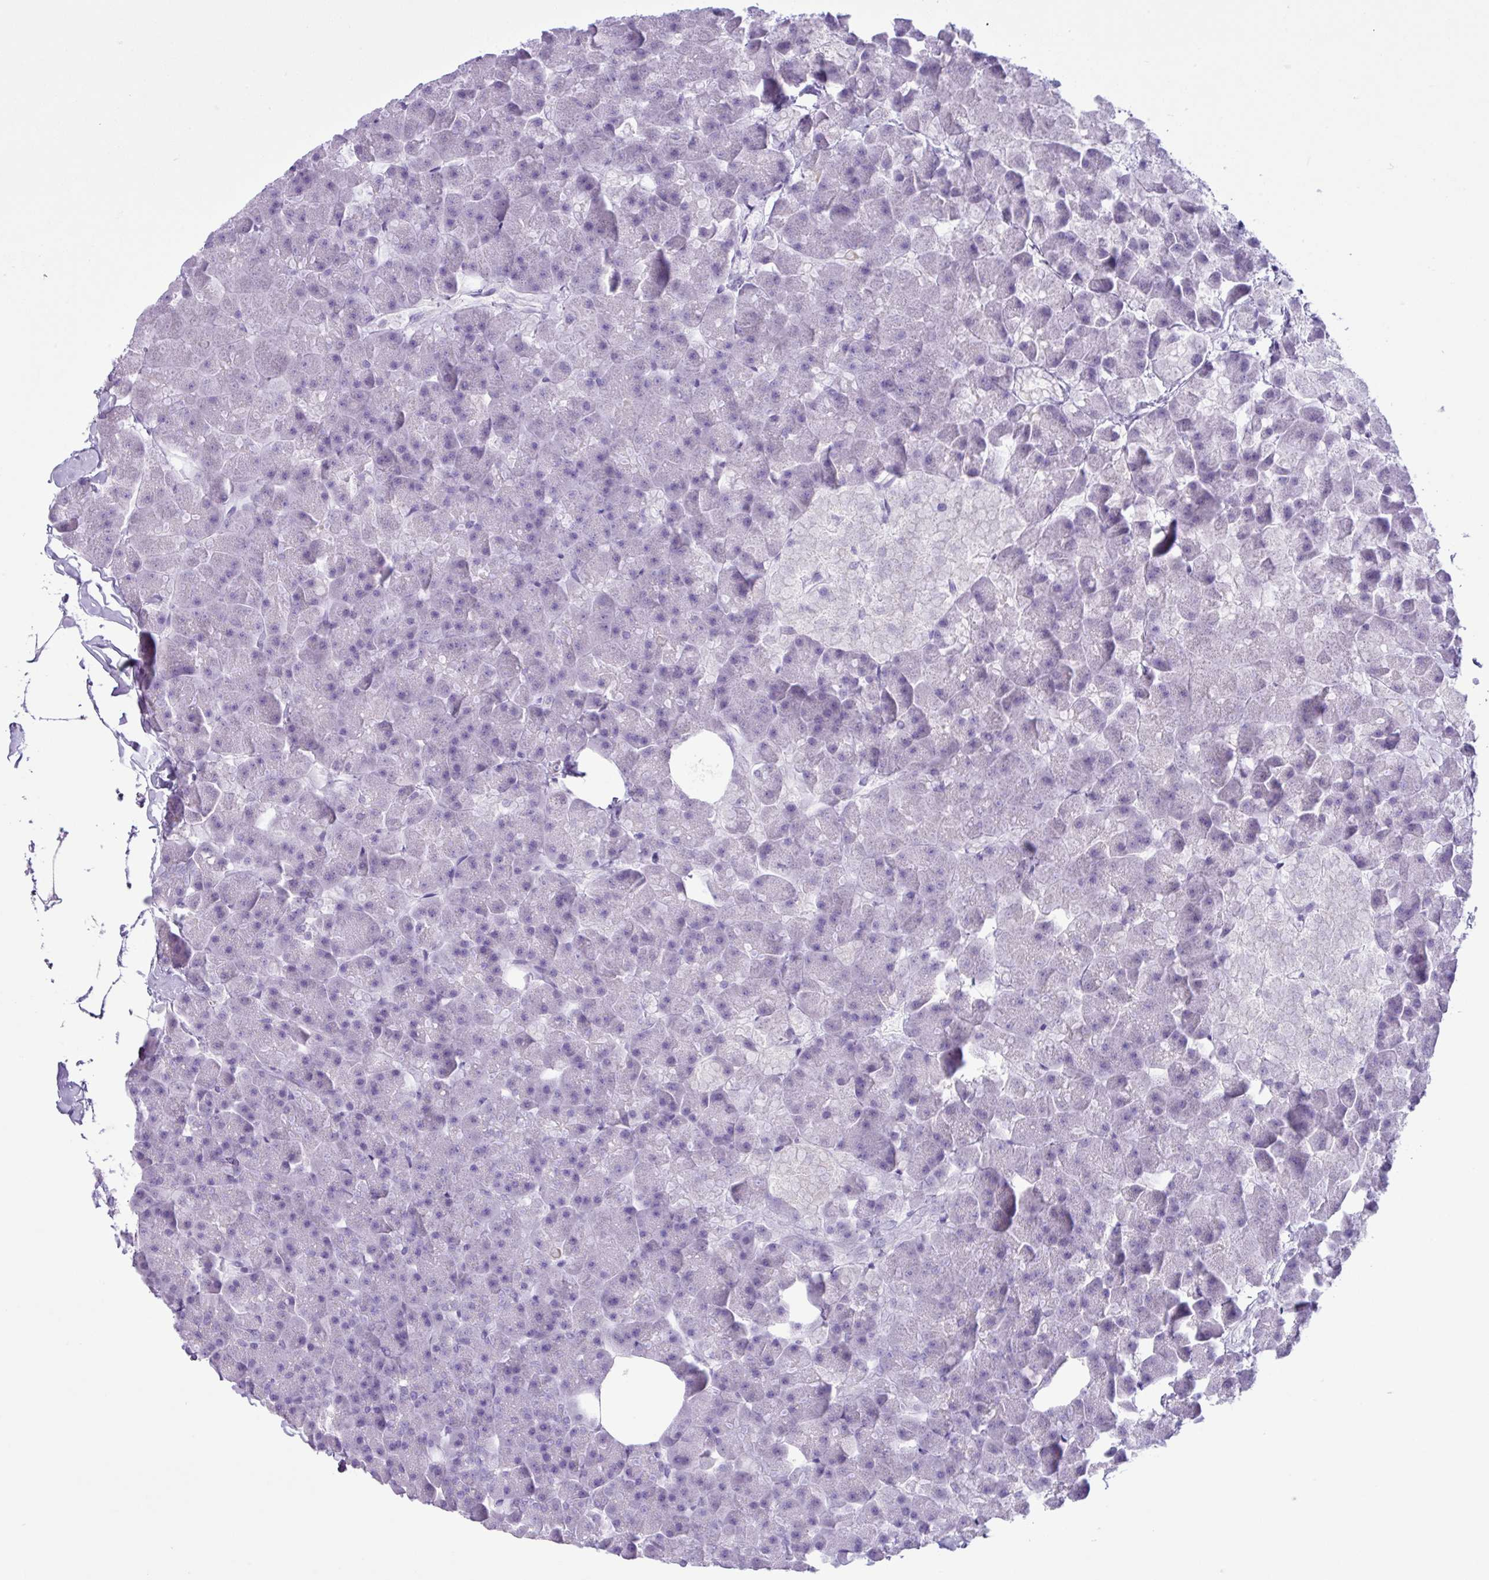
{"staining": {"intensity": "negative", "quantity": "none", "location": "none"}, "tissue": "pancreas", "cell_type": "Exocrine glandular cells", "image_type": "normal", "snomed": [{"axis": "morphology", "description": "Normal tissue, NOS"}, {"axis": "topography", "description": "Pancreas"}], "caption": "High magnification brightfield microscopy of benign pancreas stained with DAB (3,3'-diaminobenzidine) (brown) and counterstained with hematoxylin (blue): exocrine glandular cells show no significant staining. The staining is performed using DAB (3,3'-diaminobenzidine) brown chromogen with nuclei counter-stained in using hematoxylin.", "gene": "AGO3", "patient": {"sex": "male", "age": 35}}